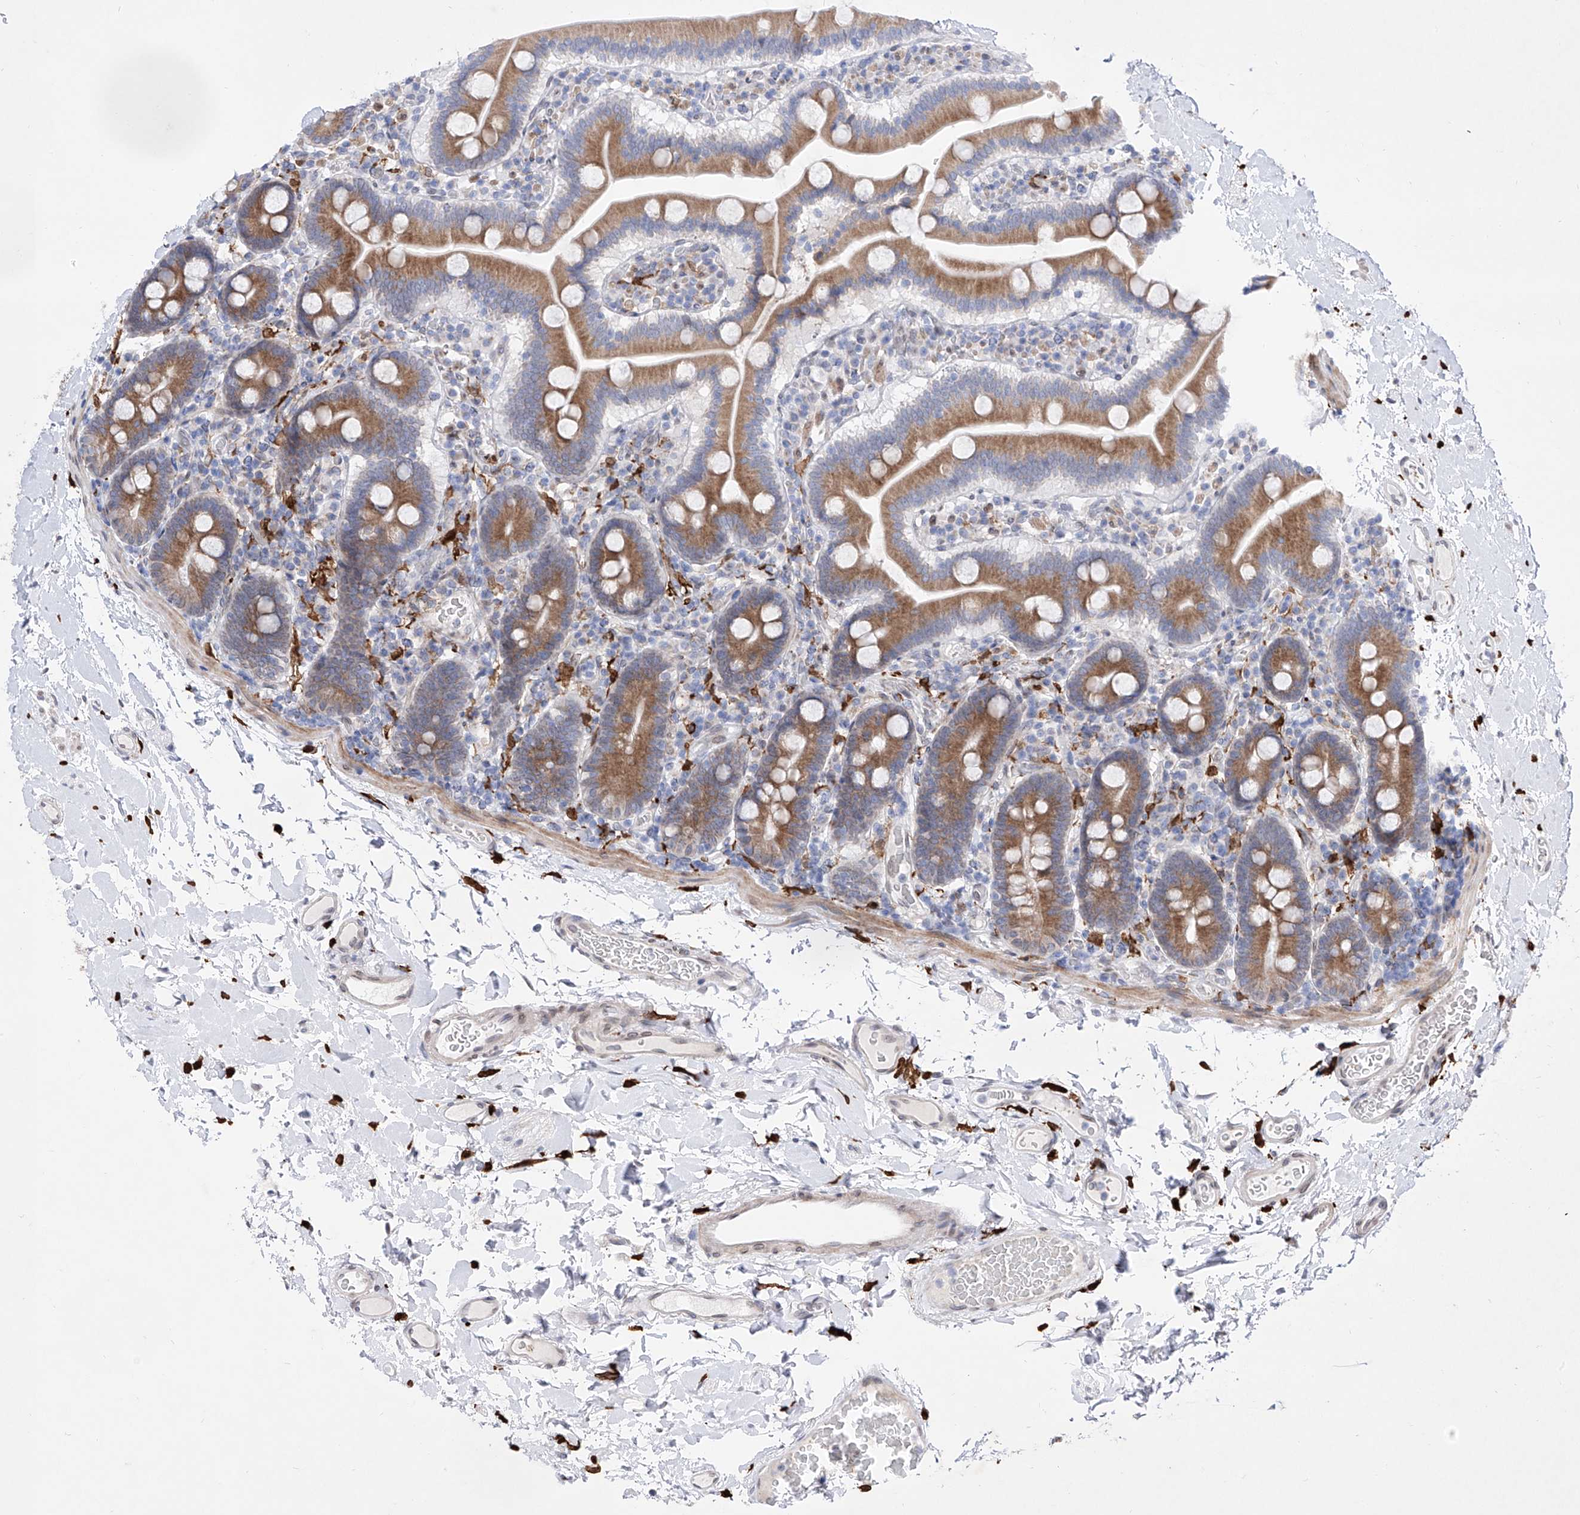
{"staining": {"intensity": "moderate", "quantity": ">75%", "location": "cytoplasmic/membranous"}, "tissue": "duodenum", "cell_type": "Glandular cells", "image_type": "normal", "snomed": [{"axis": "morphology", "description": "Normal tissue, NOS"}, {"axis": "topography", "description": "Duodenum"}], "caption": "This is a histology image of IHC staining of normal duodenum, which shows moderate expression in the cytoplasmic/membranous of glandular cells.", "gene": "LCLAT1", "patient": {"sex": "male", "age": 55}}